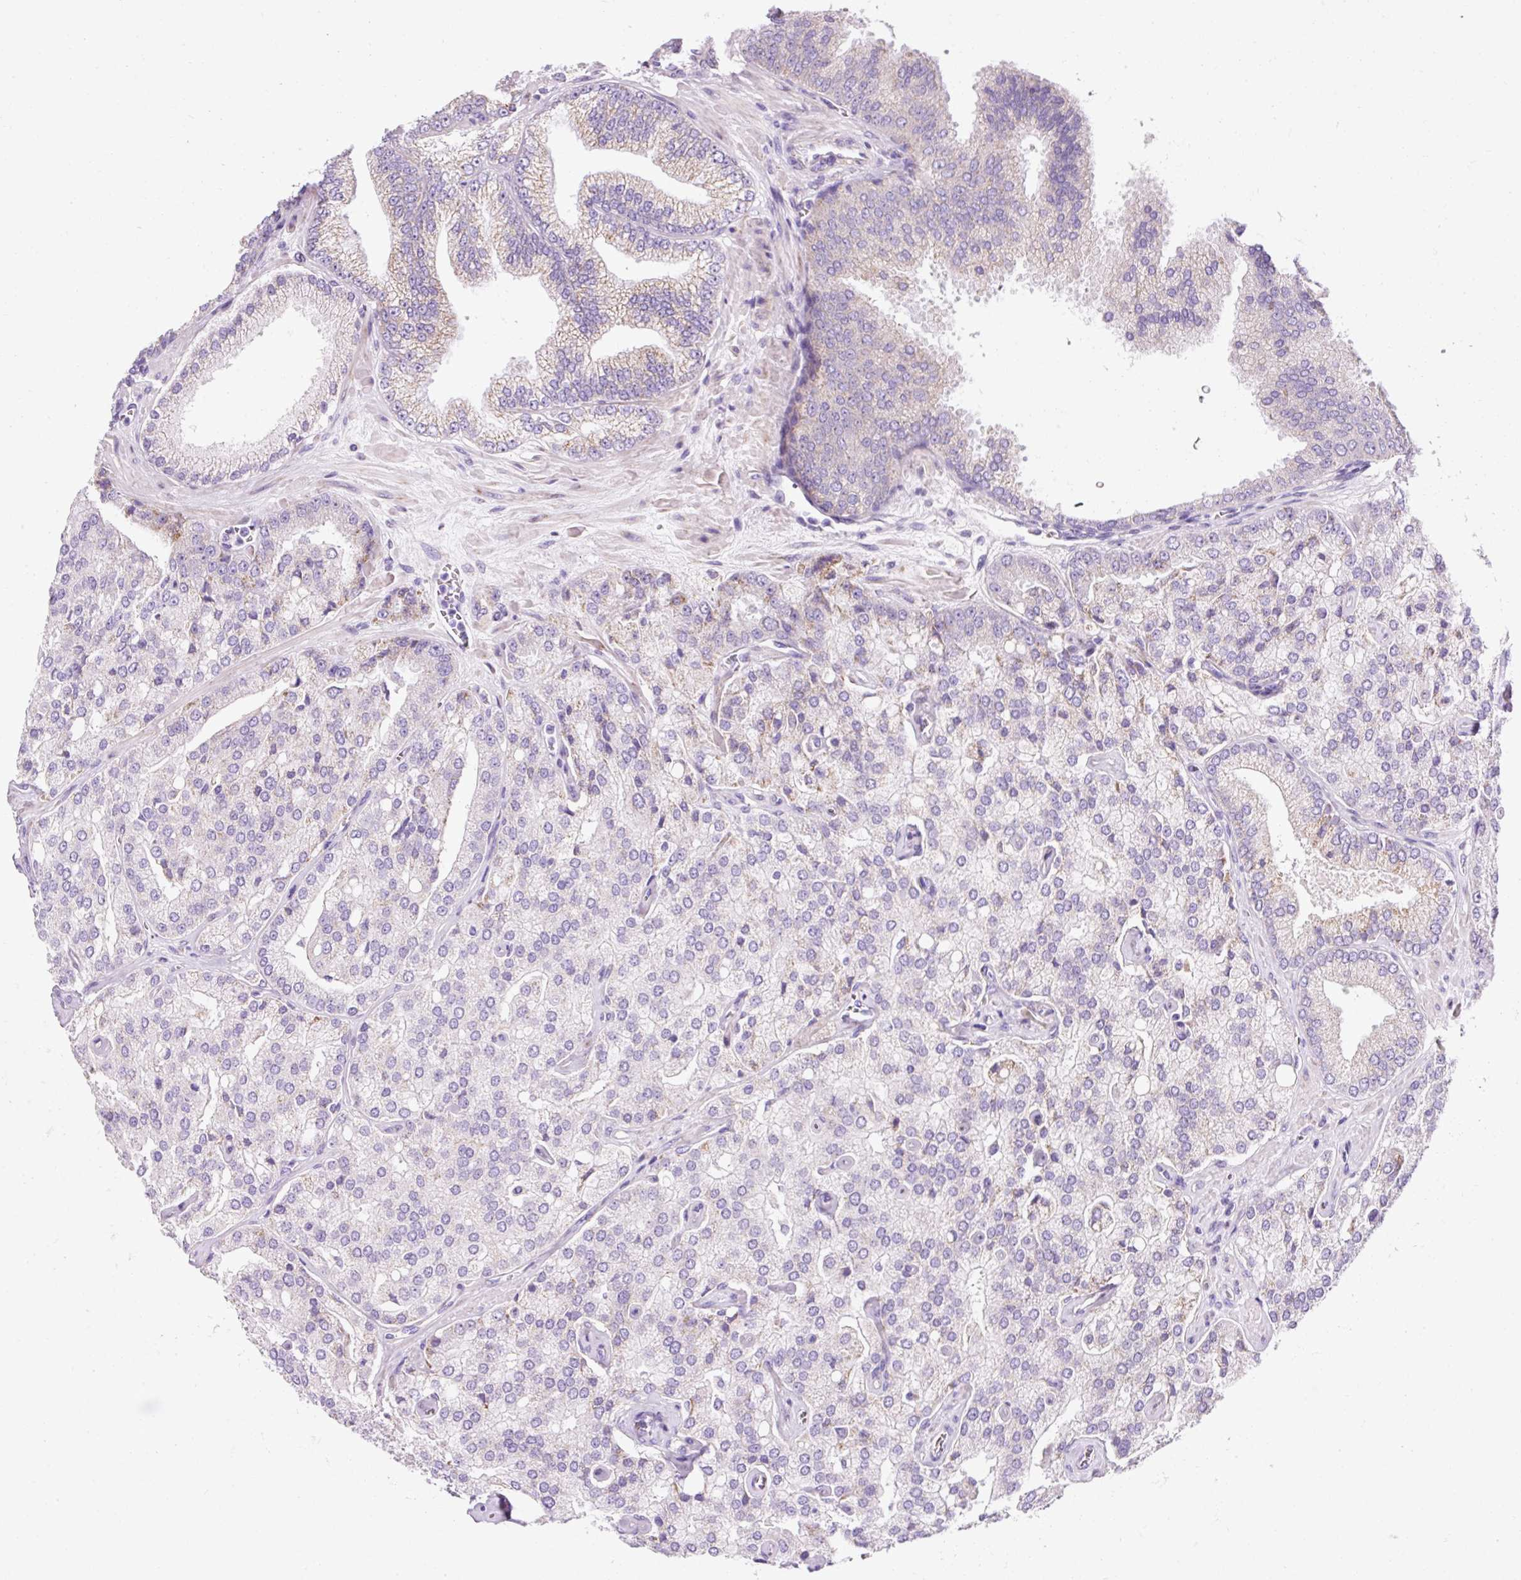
{"staining": {"intensity": "weak", "quantity": "<25%", "location": "cytoplasmic/membranous"}, "tissue": "prostate cancer", "cell_type": "Tumor cells", "image_type": "cancer", "snomed": [{"axis": "morphology", "description": "Adenocarcinoma, High grade"}, {"axis": "topography", "description": "Prostate"}], "caption": "An IHC photomicrograph of prostate high-grade adenocarcinoma is shown. There is no staining in tumor cells of prostate high-grade adenocarcinoma. (DAB (3,3'-diaminobenzidine) immunohistochemistry (IHC) with hematoxylin counter stain).", "gene": "PLPP2", "patient": {"sex": "male", "age": 68}}